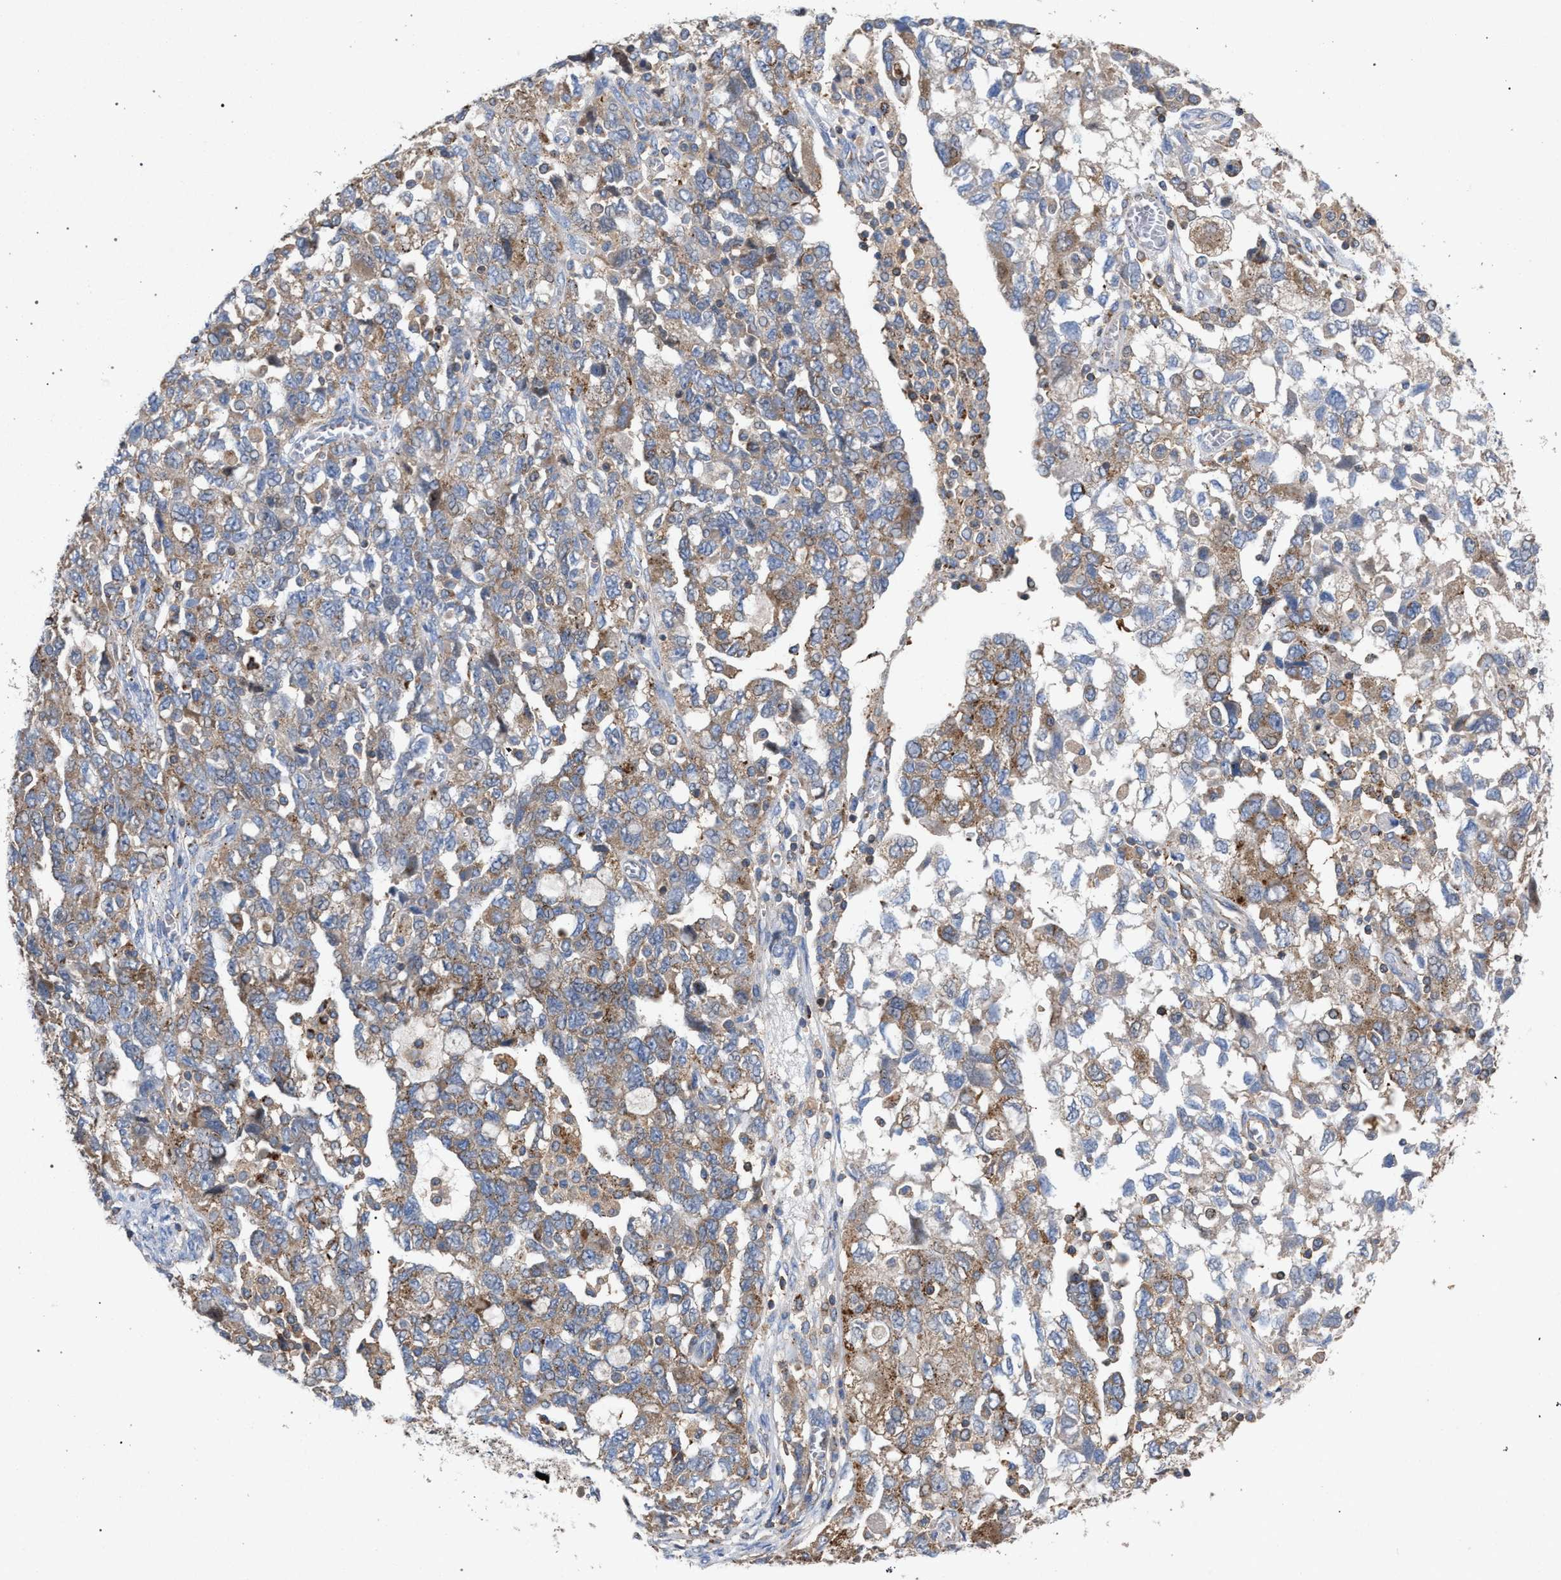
{"staining": {"intensity": "moderate", "quantity": ">75%", "location": "cytoplasmic/membranous"}, "tissue": "ovarian cancer", "cell_type": "Tumor cells", "image_type": "cancer", "snomed": [{"axis": "morphology", "description": "Carcinoma, NOS"}, {"axis": "morphology", "description": "Cystadenocarcinoma, serous, NOS"}, {"axis": "topography", "description": "Ovary"}], "caption": "The immunohistochemical stain labels moderate cytoplasmic/membranous expression in tumor cells of ovarian serous cystadenocarcinoma tissue. Nuclei are stained in blue.", "gene": "VPS13A", "patient": {"sex": "female", "age": 69}}